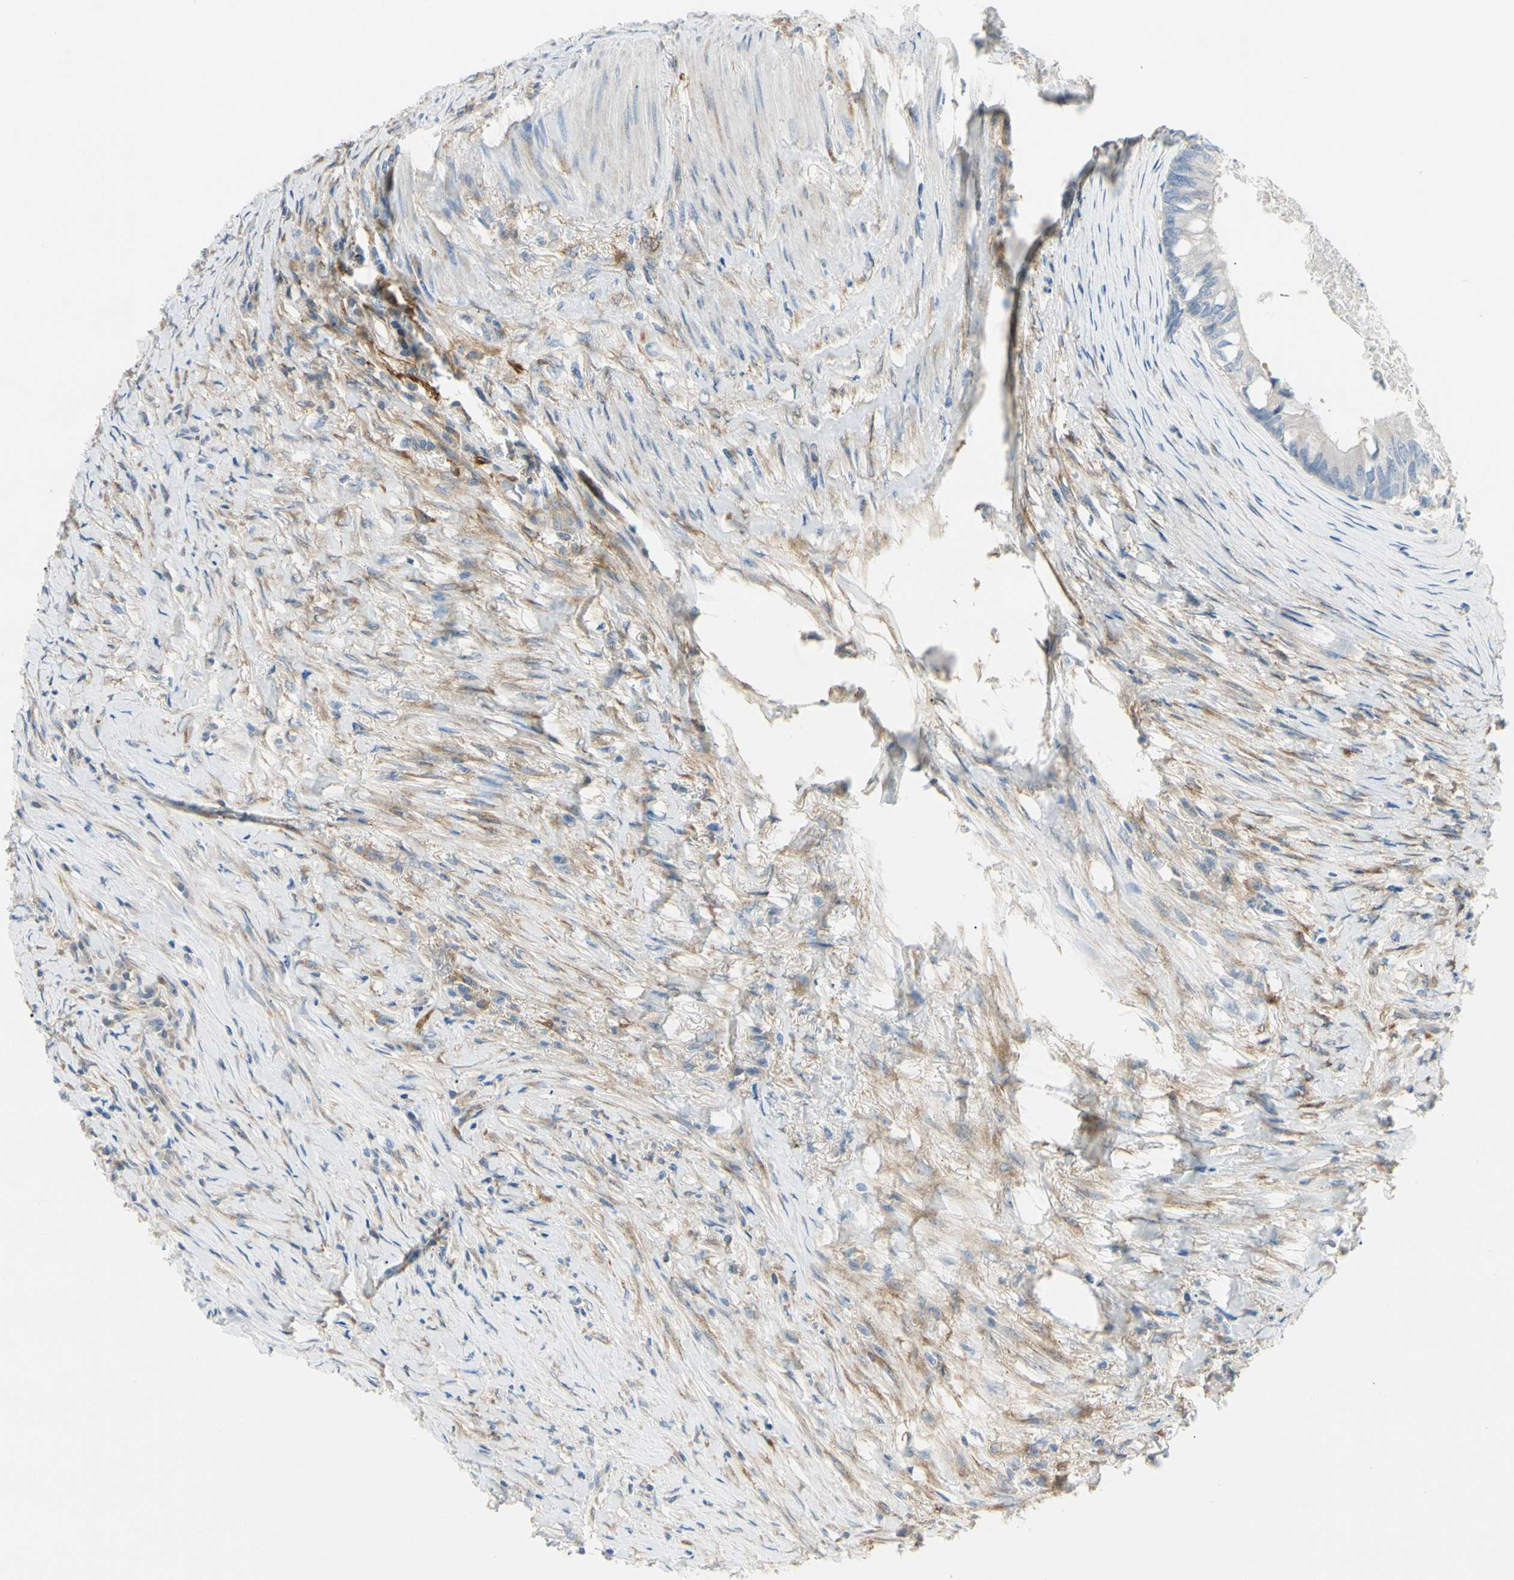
{"staining": {"intensity": "negative", "quantity": "none", "location": "none"}, "tissue": "colorectal cancer", "cell_type": "Tumor cells", "image_type": "cancer", "snomed": [{"axis": "morphology", "description": "Adenocarcinoma, NOS"}, {"axis": "topography", "description": "Rectum"}], "caption": "This is a photomicrograph of immunohistochemistry (IHC) staining of colorectal adenocarcinoma, which shows no staining in tumor cells.", "gene": "AMPH", "patient": {"sex": "male", "age": 63}}